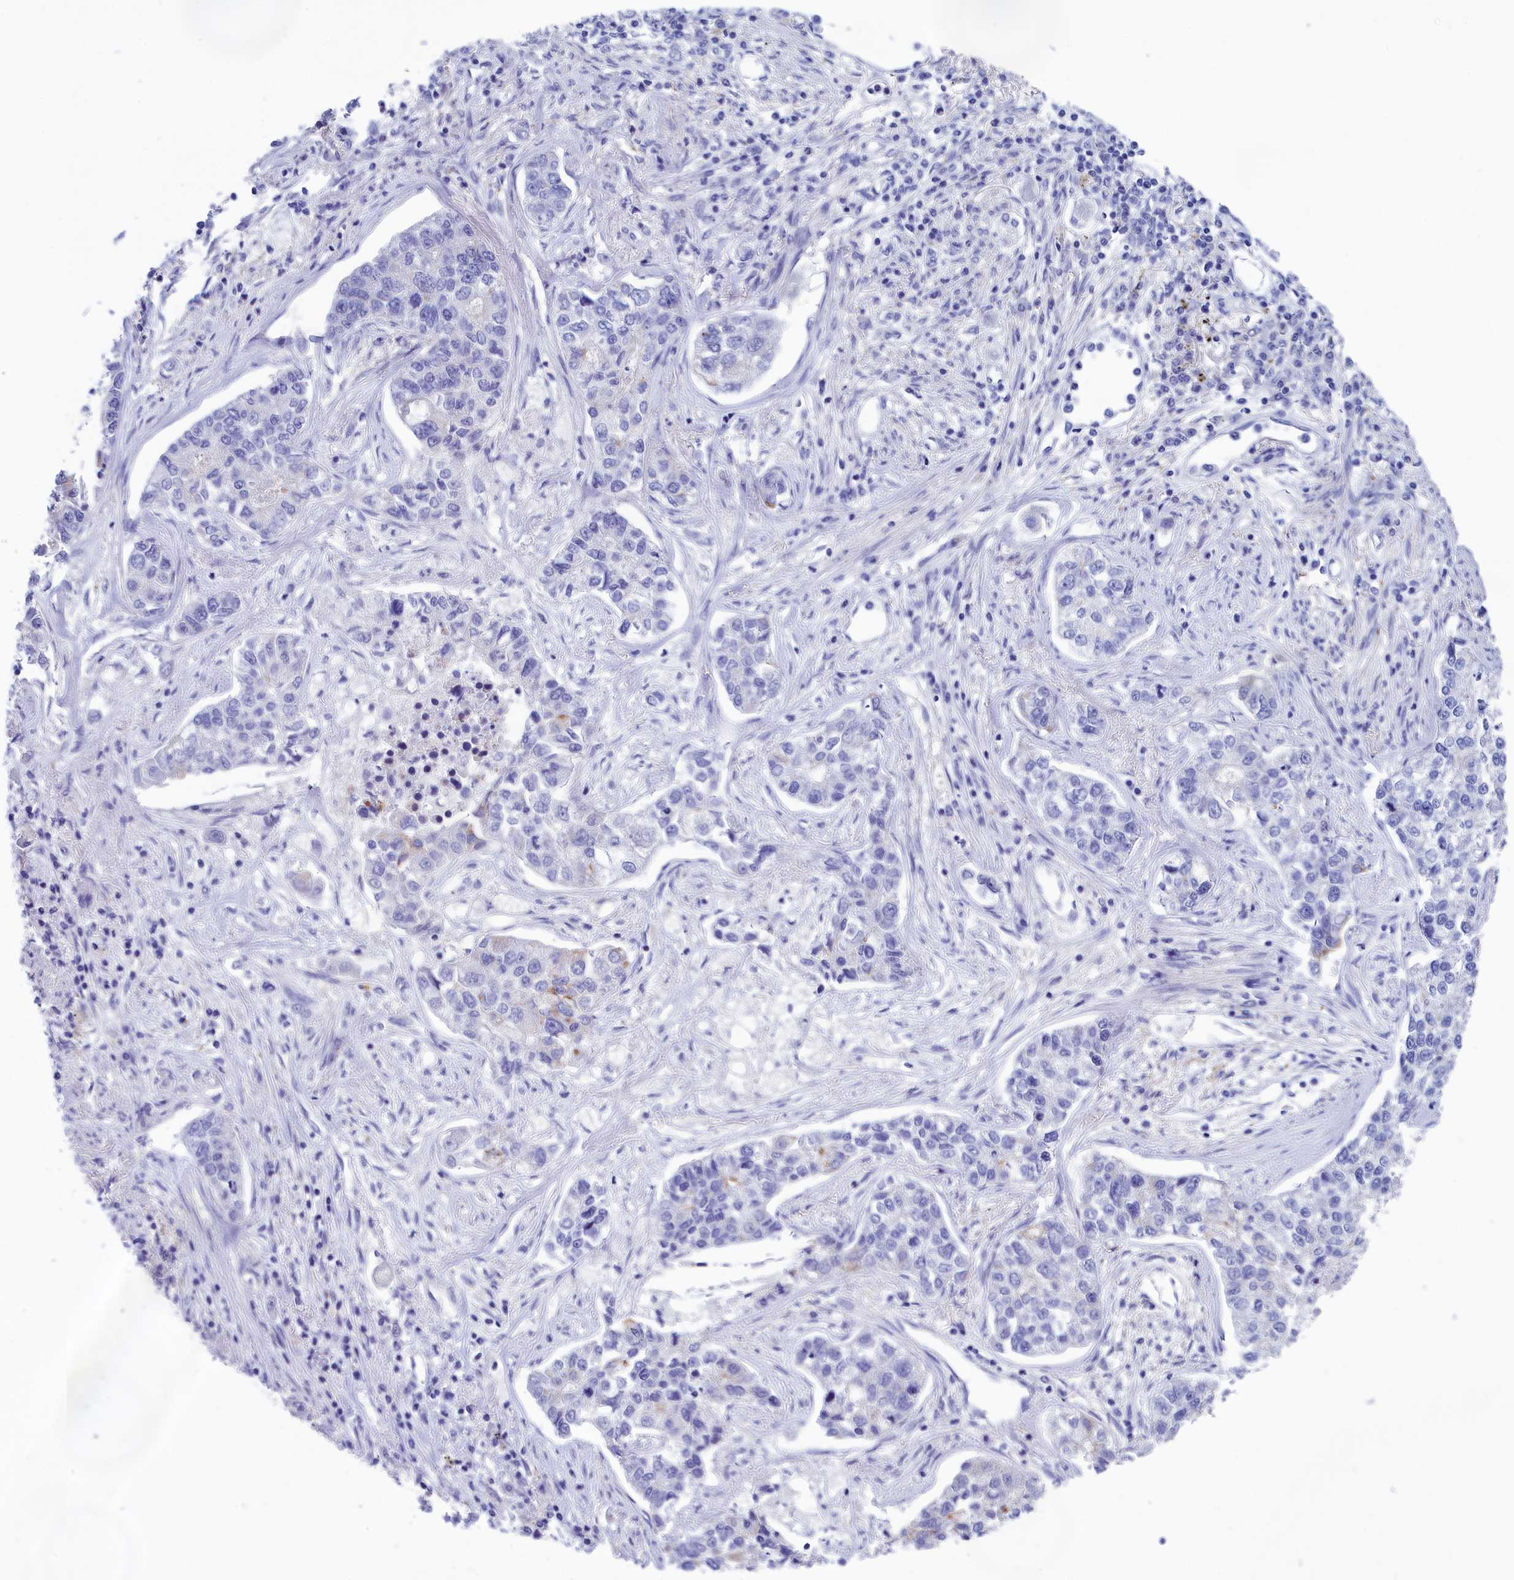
{"staining": {"intensity": "negative", "quantity": "none", "location": "none"}, "tissue": "lung cancer", "cell_type": "Tumor cells", "image_type": "cancer", "snomed": [{"axis": "morphology", "description": "Adenocarcinoma, NOS"}, {"axis": "topography", "description": "Lung"}], "caption": "High magnification brightfield microscopy of adenocarcinoma (lung) stained with DAB (brown) and counterstained with hematoxylin (blue): tumor cells show no significant expression. (Immunohistochemistry, brightfield microscopy, high magnification).", "gene": "VPS35L", "patient": {"sex": "male", "age": 49}}